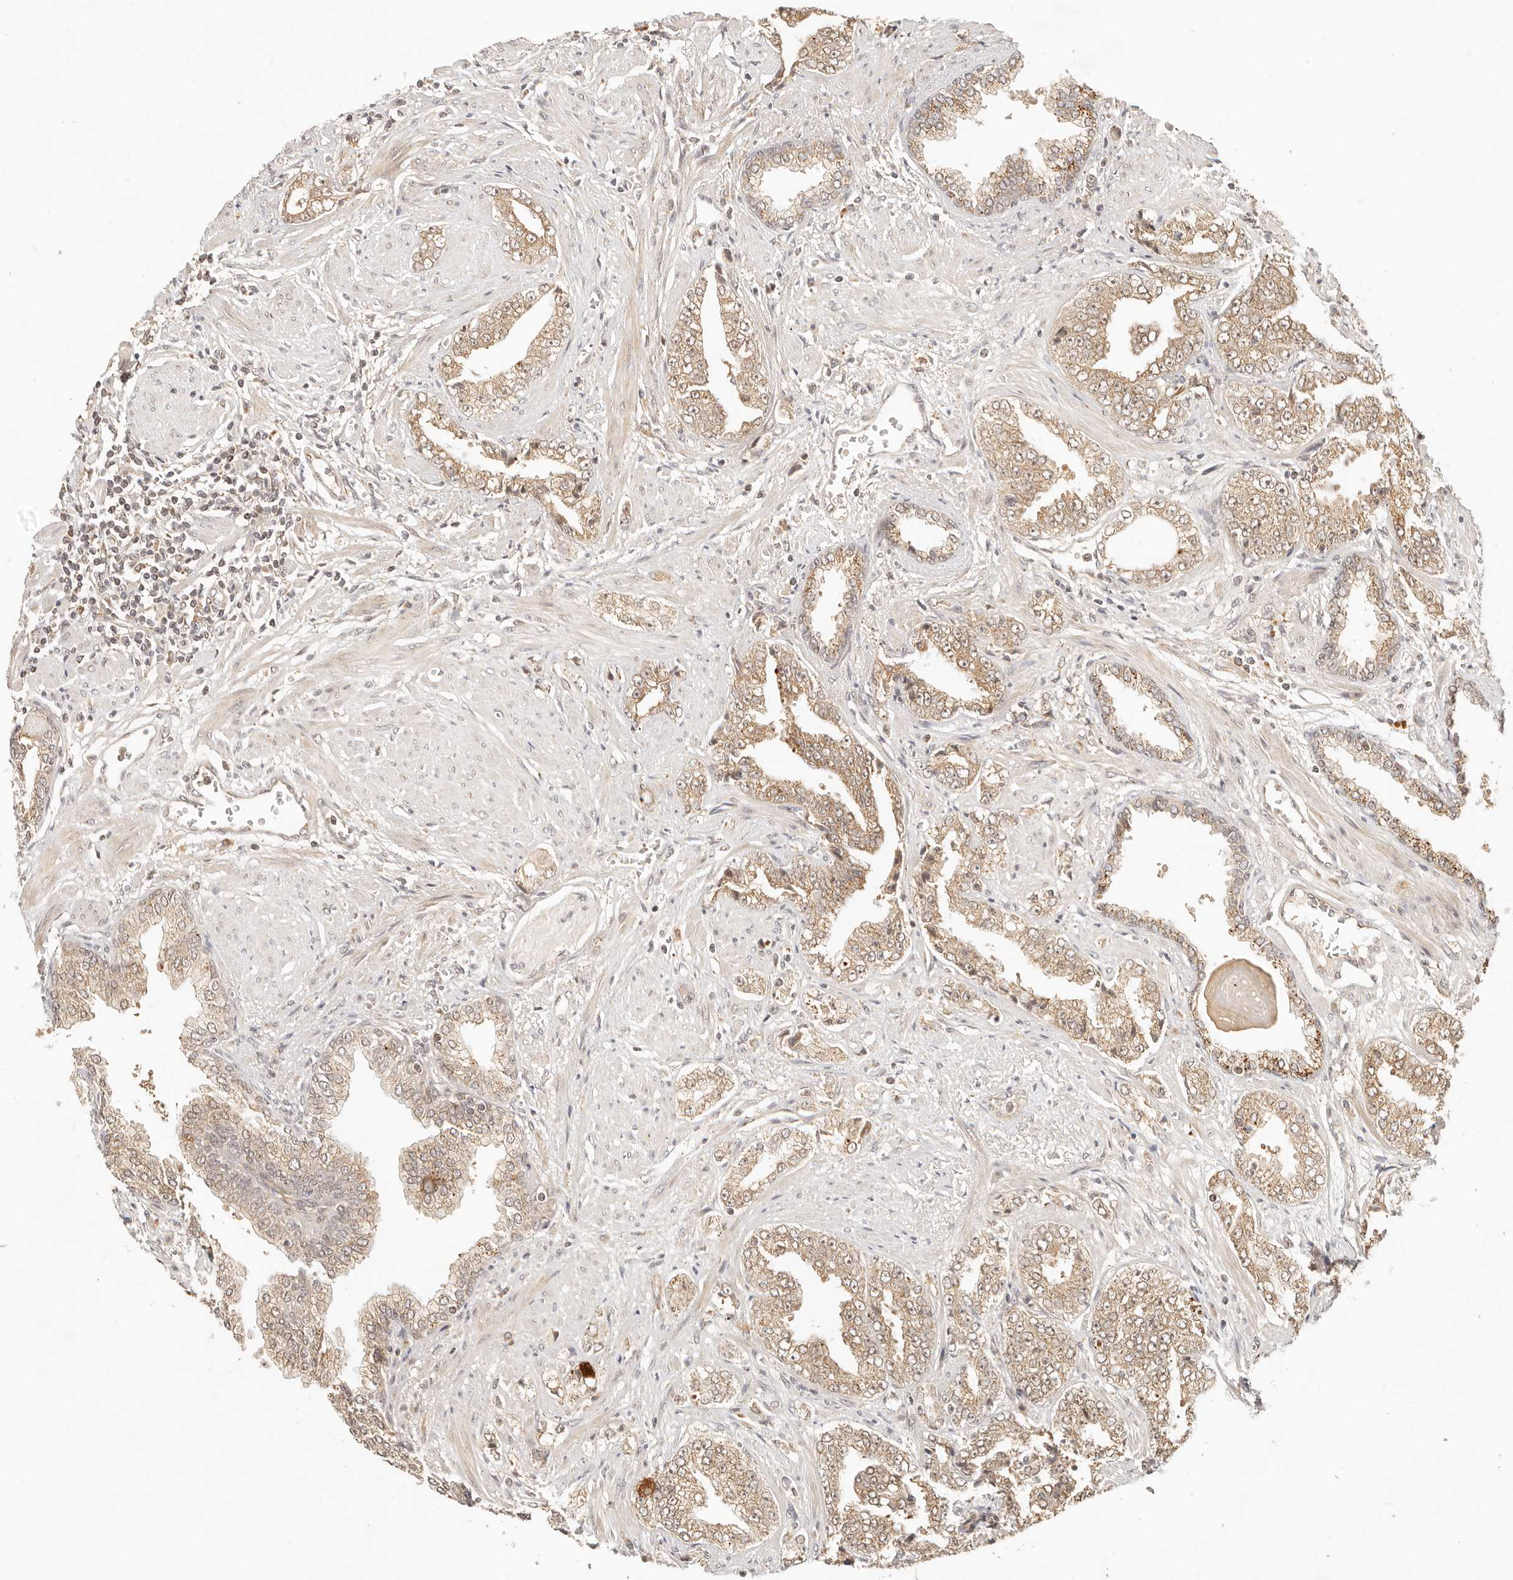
{"staining": {"intensity": "moderate", "quantity": ">75%", "location": "cytoplasmic/membranous"}, "tissue": "prostate cancer", "cell_type": "Tumor cells", "image_type": "cancer", "snomed": [{"axis": "morphology", "description": "Adenocarcinoma, High grade"}, {"axis": "topography", "description": "Prostate"}], "caption": "Immunohistochemistry (IHC) of human prostate cancer (adenocarcinoma (high-grade)) exhibits medium levels of moderate cytoplasmic/membranous positivity in approximately >75% of tumor cells.", "gene": "INTS11", "patient": {"sex": "male", "age": 71}}